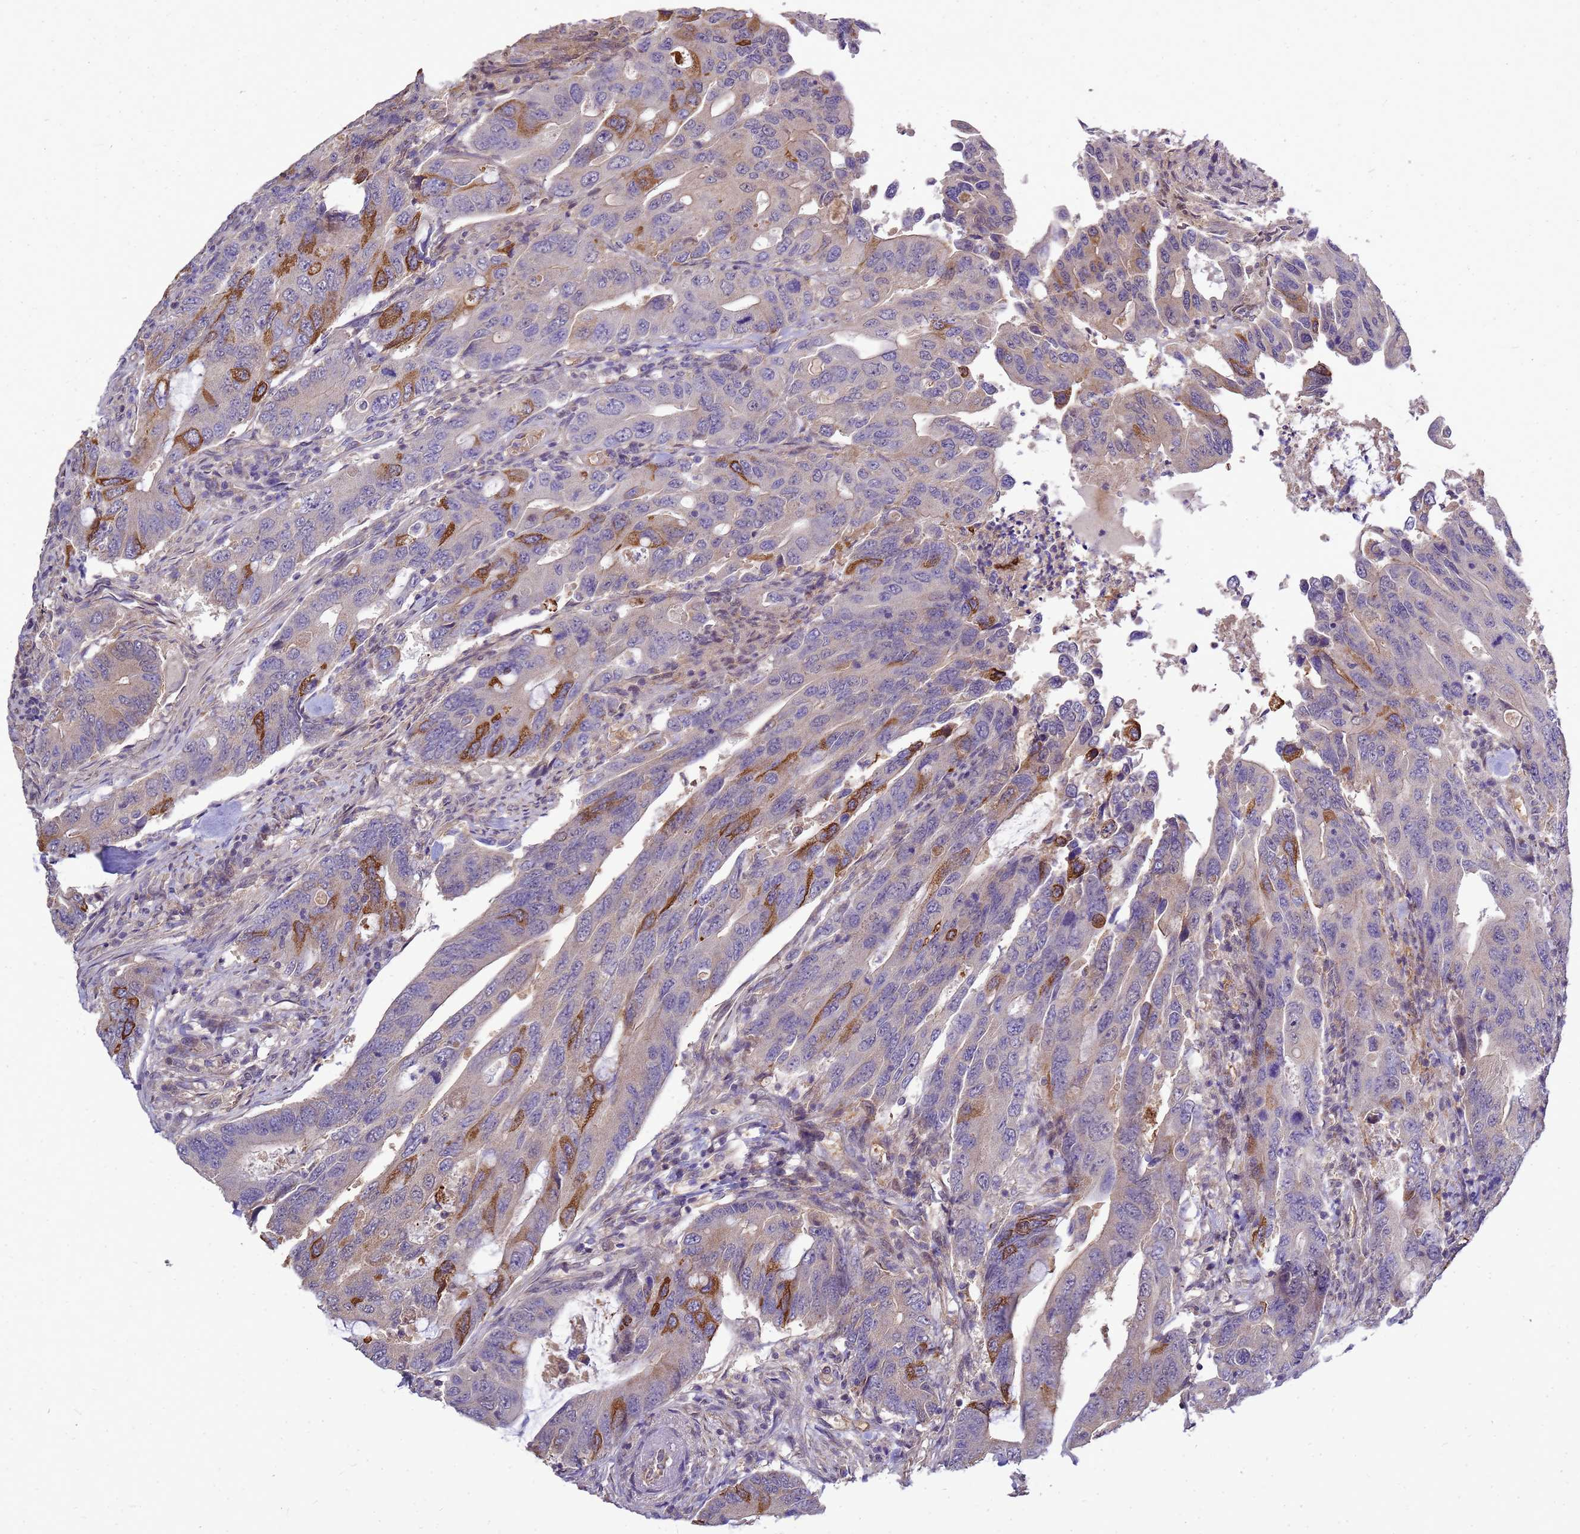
{"staining": {"intensity": "moderate", "quantity": "<25%", "location": "cytoplasmic/membranous"}, "tissue": "colorectal cancer", "cell_type": "Tumor cells", "image_type": "cancer", "snomed": [{"axis": "morphology", "description": "Adenocarcinoma, NOS"}, {"axis": "topography", "description": "Colon"}], "caption": "Colorectal cancer stained with a protein marker displays moderate staining in tumor cells.", "gene": "EIF4EBP3", "patient": {"sex": "male", "age": 71}}